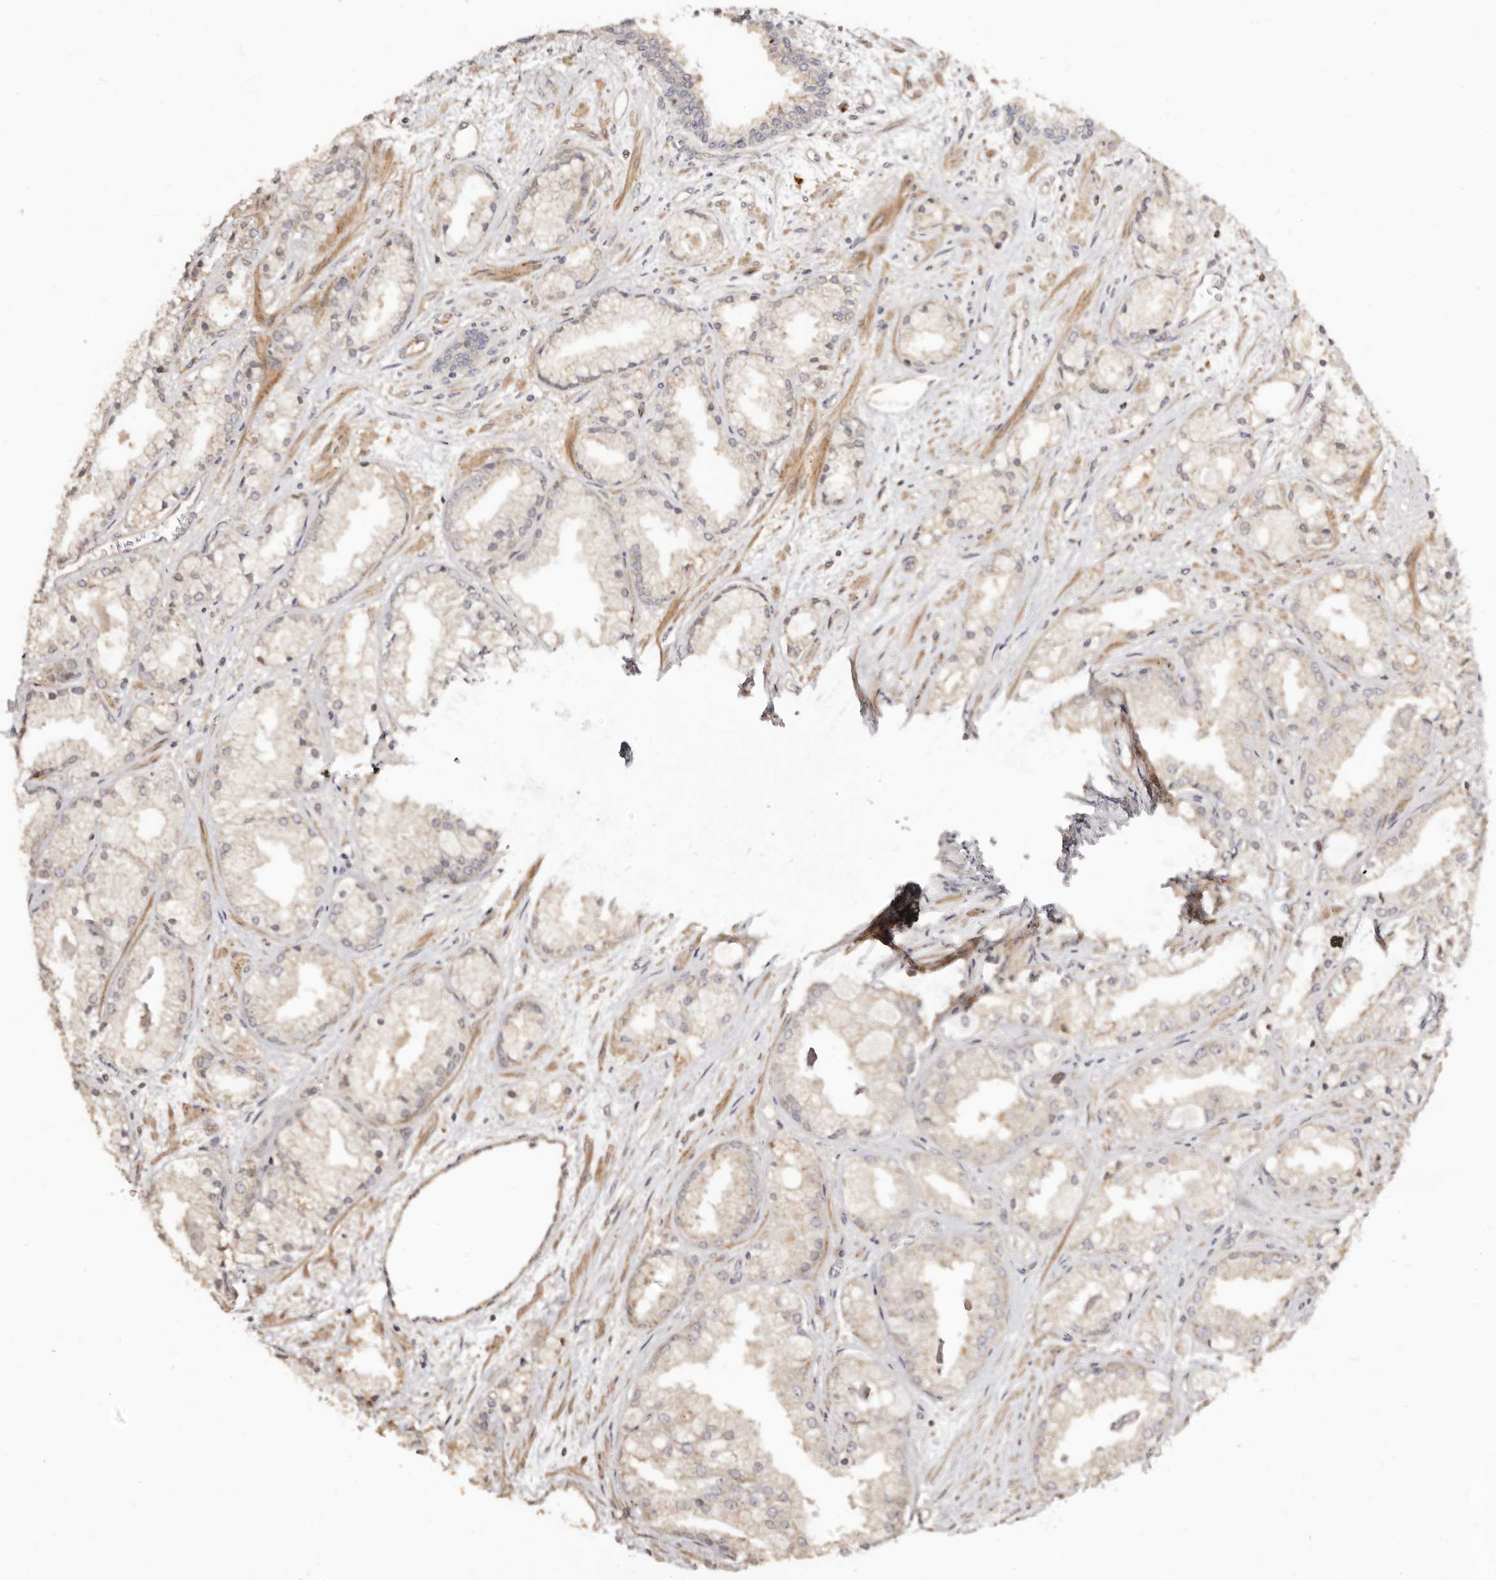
{"staining": {"intensity": "weak", "quantity": "<25%", "location": "cytoplasmic/membranous"}, "tissue": "prostate cancer", "cell_type": "Tumor cells", "image_type": "cancer", "snomed": [{"axis": "morphology", "description": "Adenocarcinoma, High grade"}, {"axis": "topography", "description": "Prostate"}], "caption": "This is an immunohistochemistry photomicrograph of prostate cancer. There is no positivity in tumor cells.", "gene": "APOL6", "patient": {"sex": "male", "age": 50}}